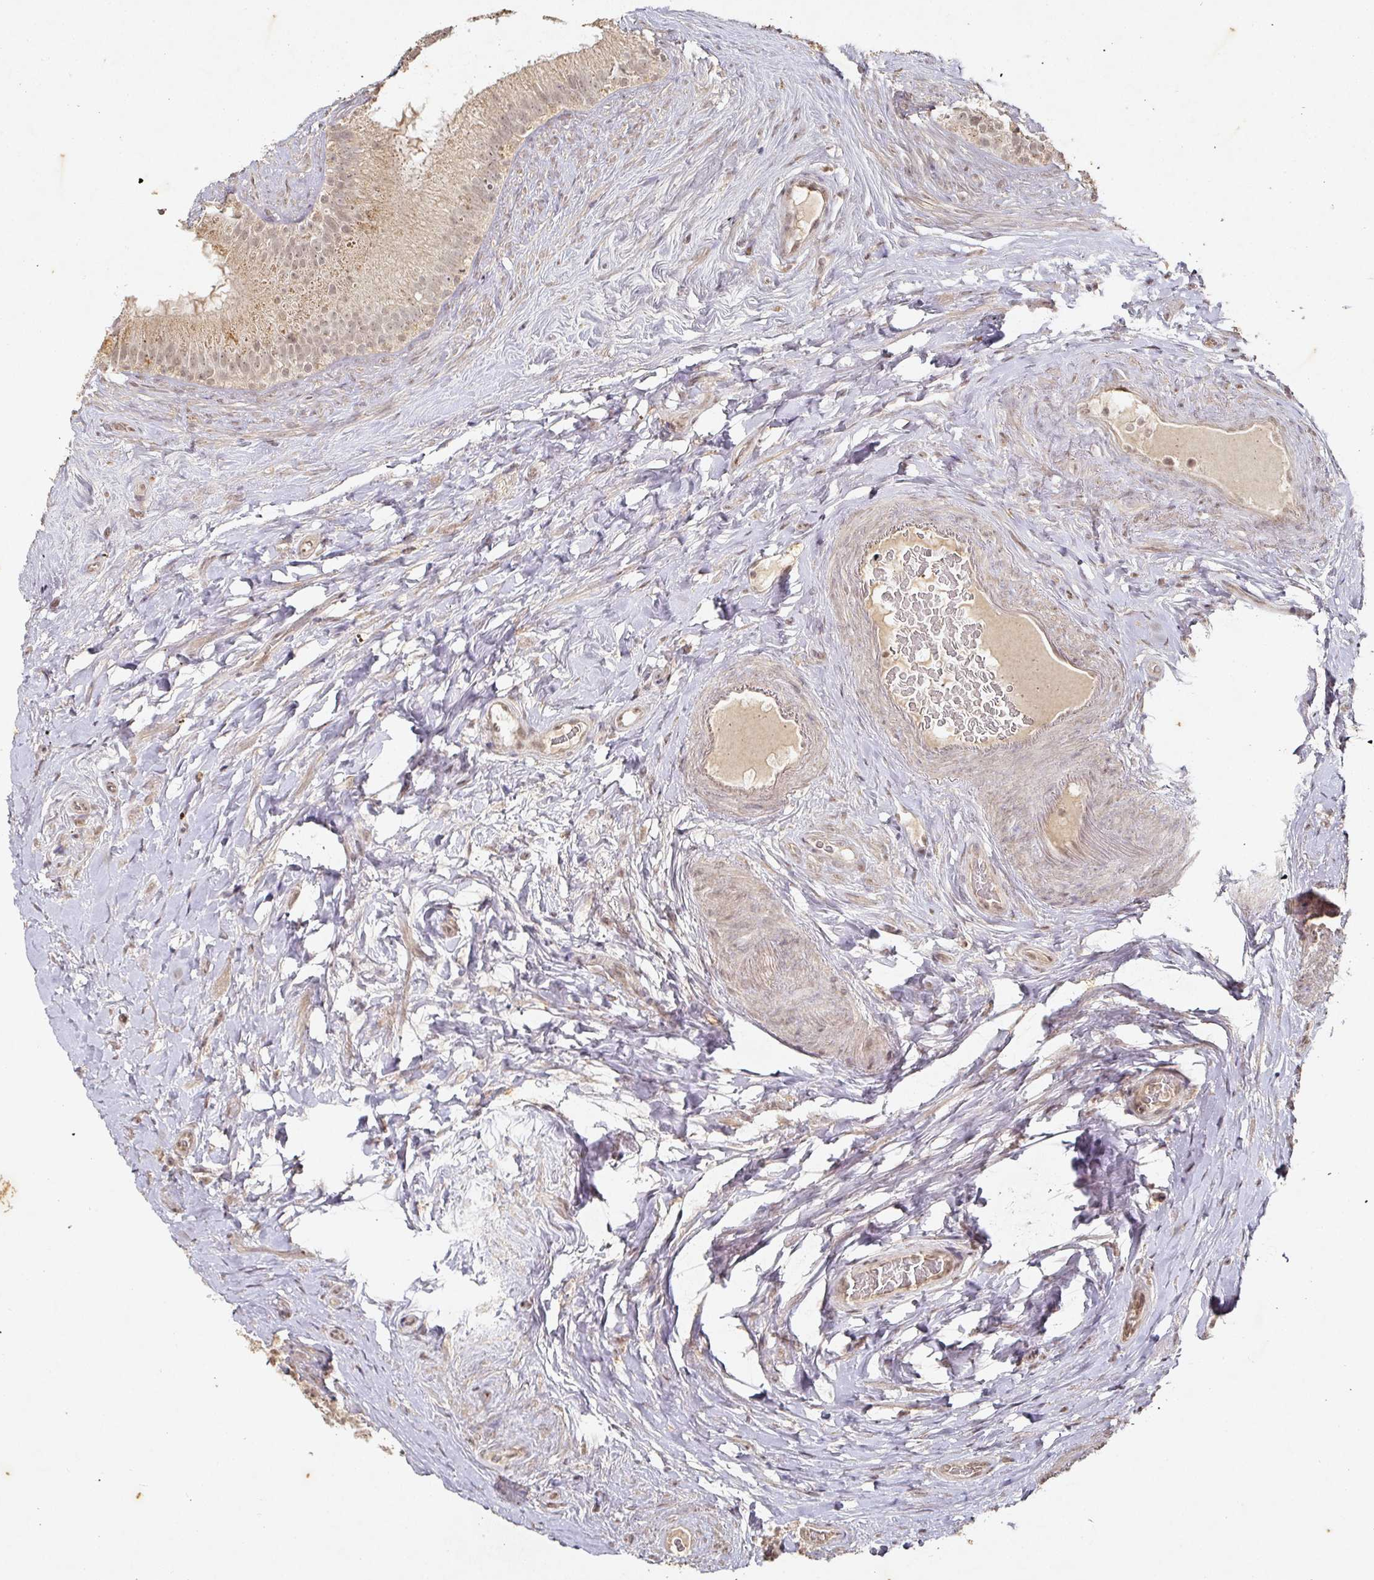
{"staining": {"intensity": "weak", "quantity": "25%-75%", "location": "cytoplasmic/membranous"}, "tissue": "epididymis", "cell_type": "Glandular cells", "image_type": "normal", "snomed": [{"axis": "morphology", "description": "Normal tissue, NOS"}, {"axis": "topography", "description": "Epididymis"}], "caption": "The photomicrograph displays a brown stain indicating the presence of a protein in the cytoplasmic/membranous of glandular cells in epididymis. (Stains: DAB in brown, nuclei in blue, Microscopy: brightfield microscopy at high magnification).", "gene": "CAPN5", "patient": {"sex": "male", "age": 84}}